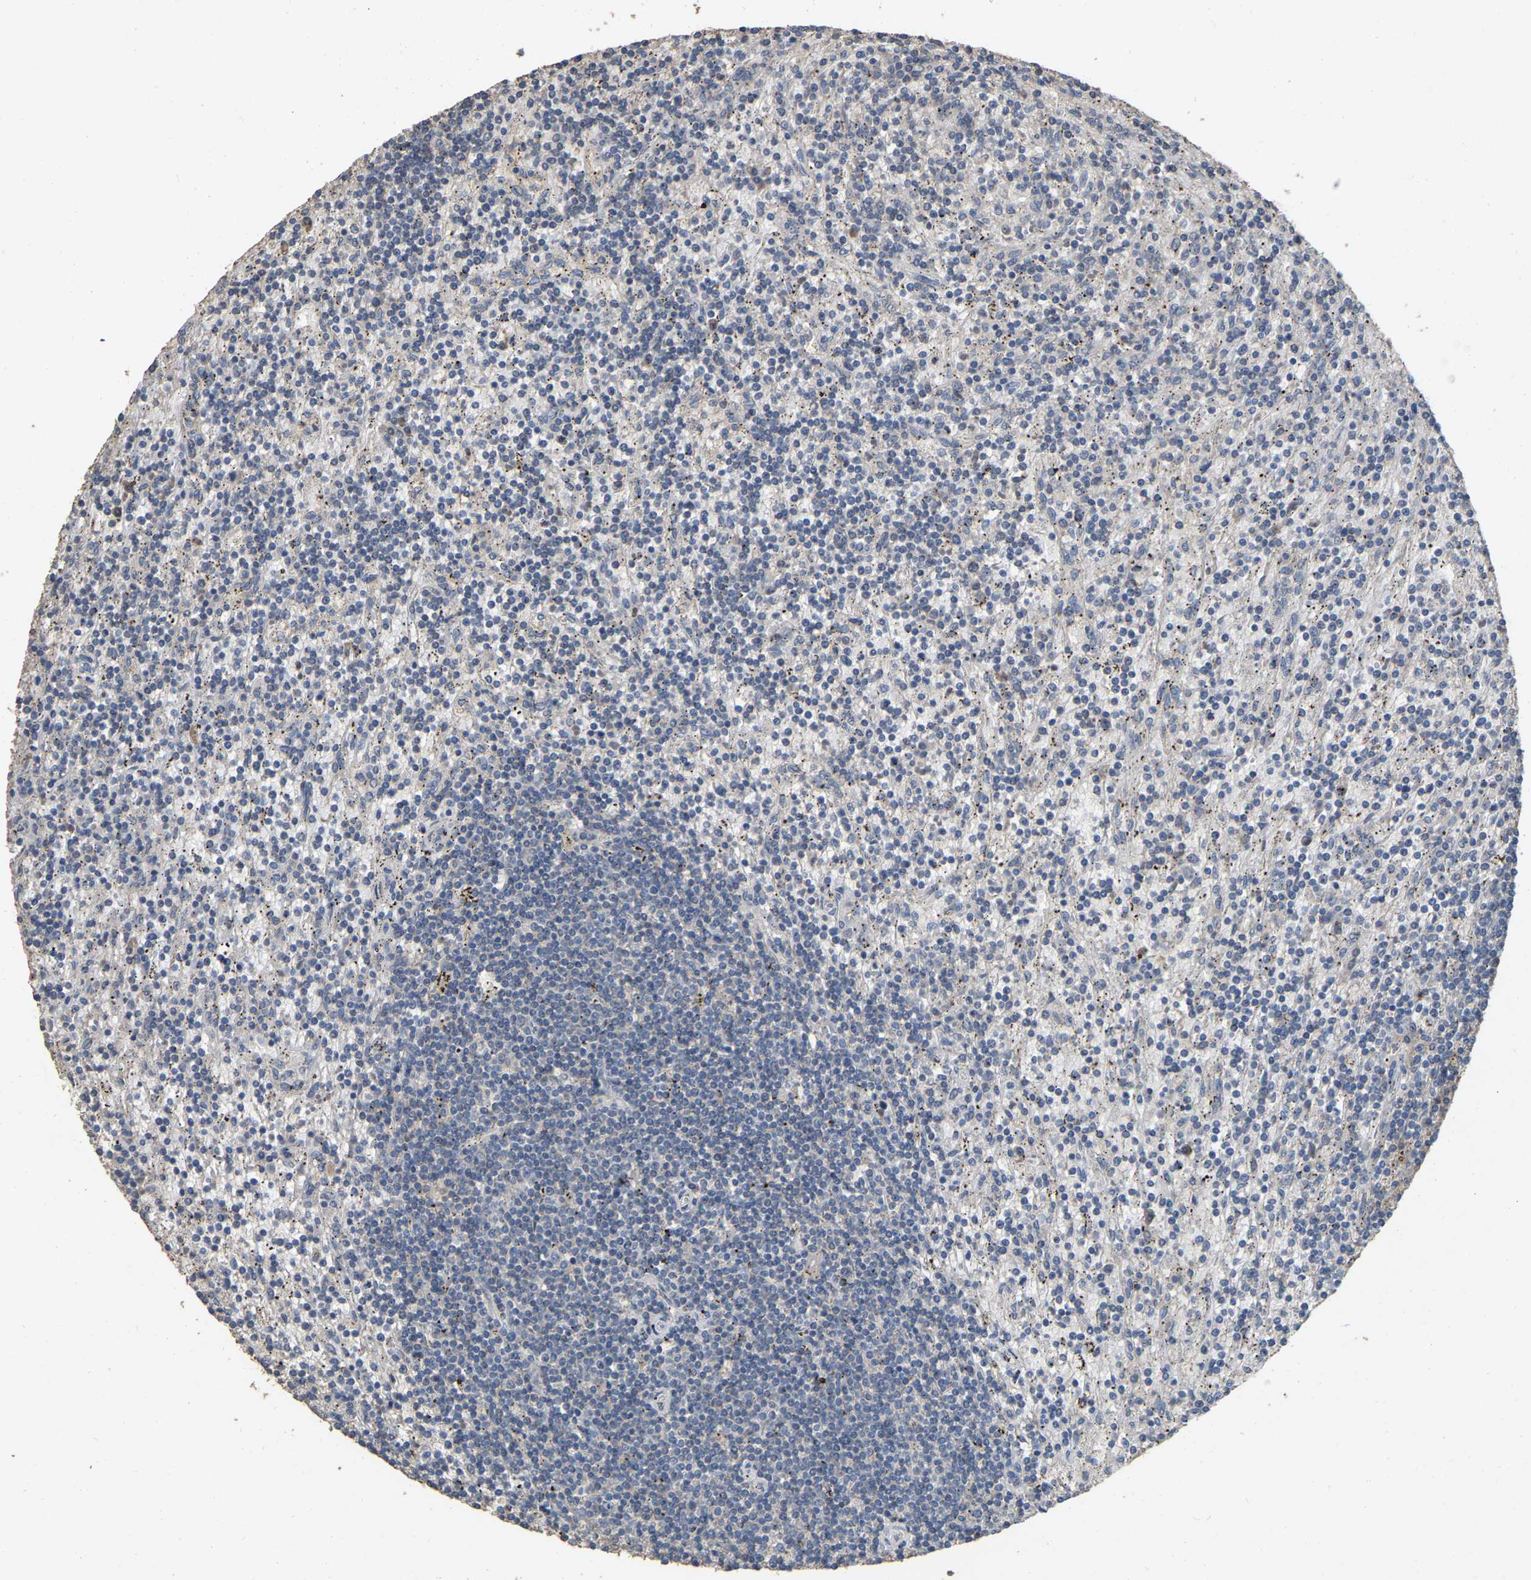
{"staining": {"intensity": "negative", "quantity": "none", "location": "none"}, "tissue": "lymphoma", "cell_type": "Tumor cells", "image_type": "cancer", "snomed": [{"axis": "morphology", "description": "Malignant lymphoma, non-Hodgkin's type, Low grade"}, {"axis": "topography", "description": "Spleen"}], "caption": "Human low-grade malignant lymphoma, non-Hodgkin's type stained for a protein using immunohistochemistry reveals no staining in tumor cells.", "gene": "NCS1", "patient": {"sex": "male", "age": 76}}